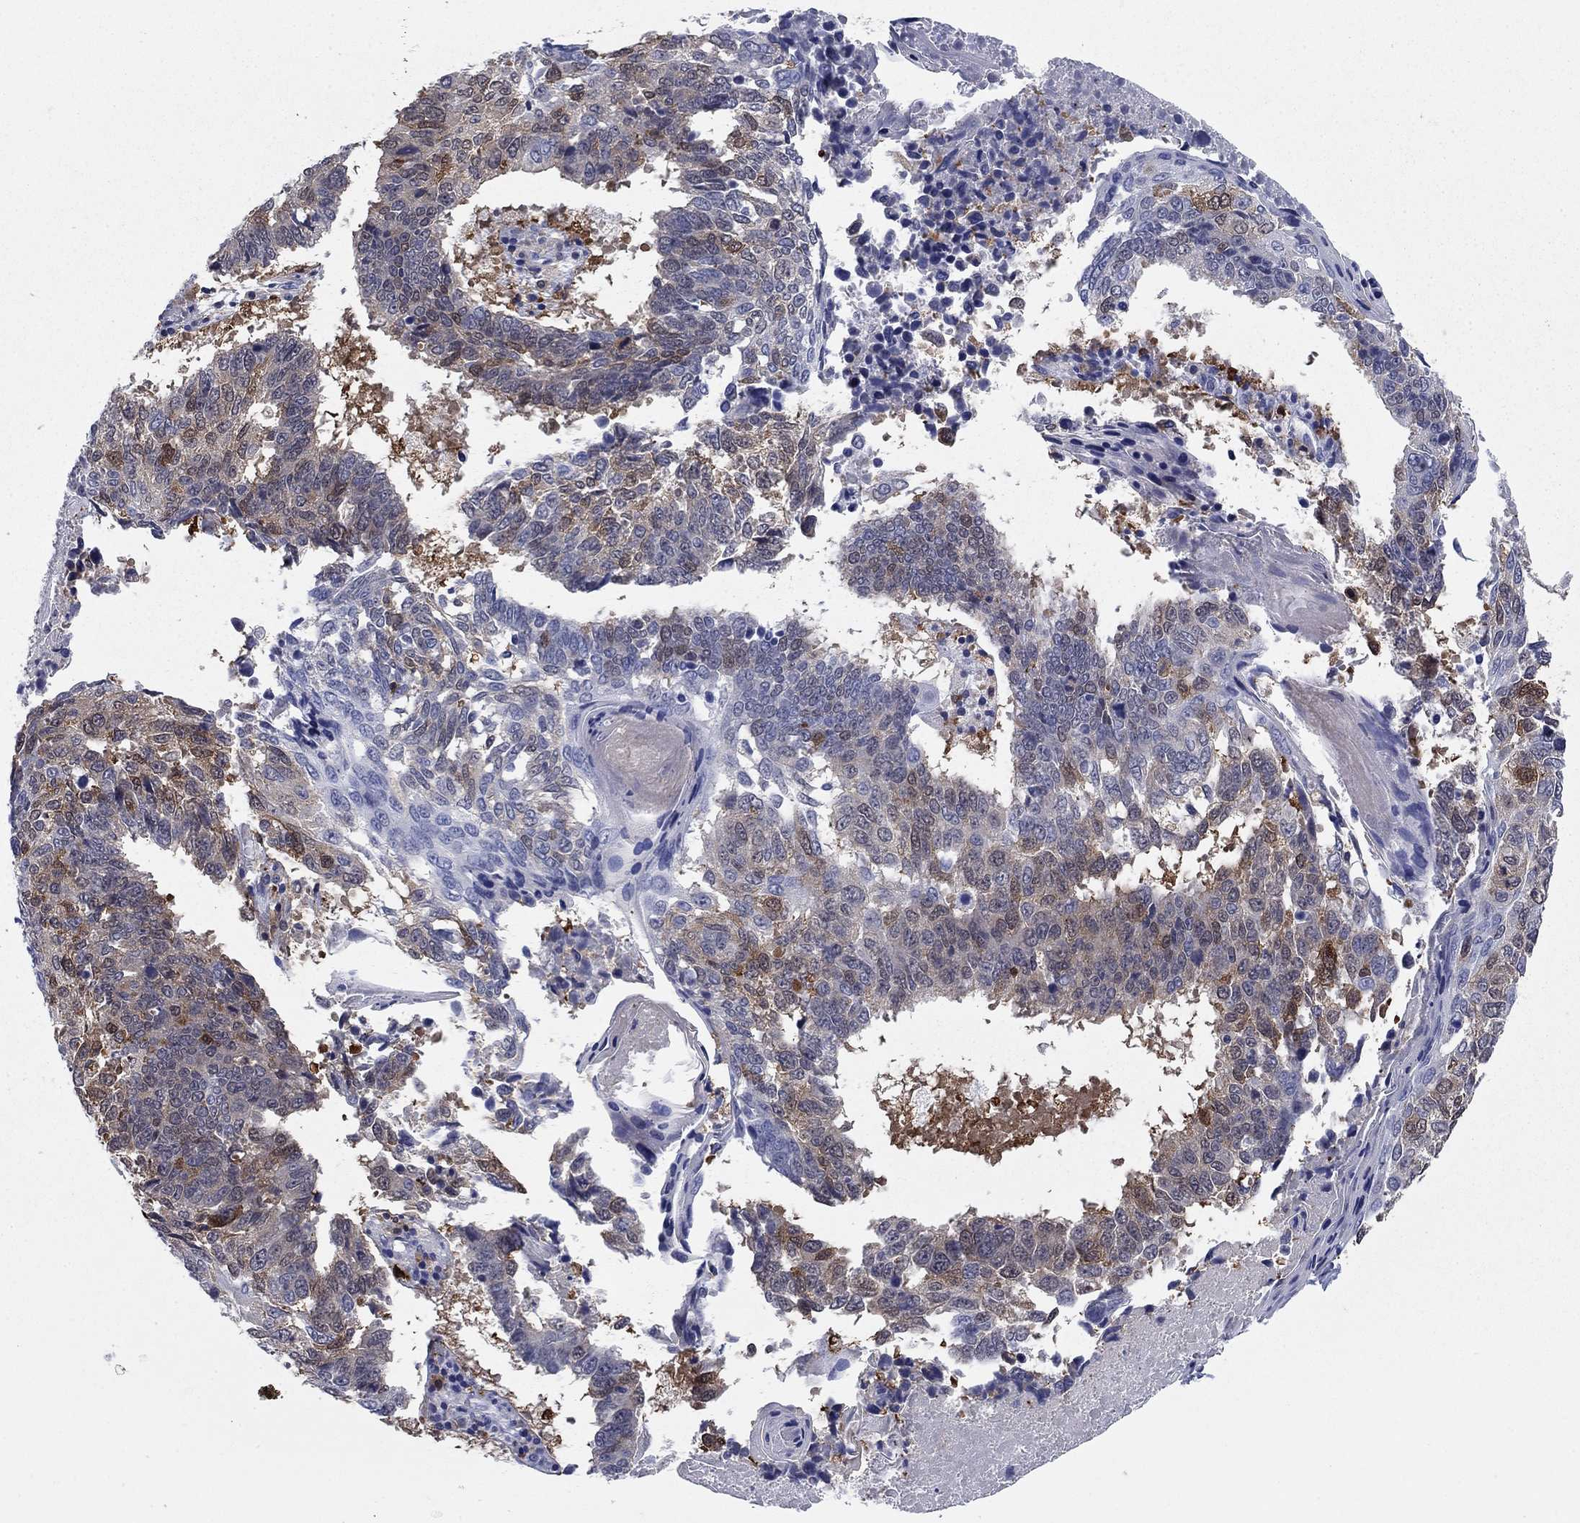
{"staining": {"intensity": "moderate", "quantity": "<25%", "location": "cytoplasmic/membranous"}, "tissue": "lung cancer", "cell_type": "Tumor cells", "image_type": "cancer", "snomed": [{"axis": "morphology", "description": "Squamous cell carcinoma, NOS"}, {"axis": "topography", "description": "Lung"}], "caption": "Approximately <25% of tumor cells in lung squamous cell carcinoma reveal moderate cytoplasmic/membranous protein staining as visualized by brown immunohistochemical staining.", "gene": "STMN1", "patient": {"sex": "male", "age": 73}}